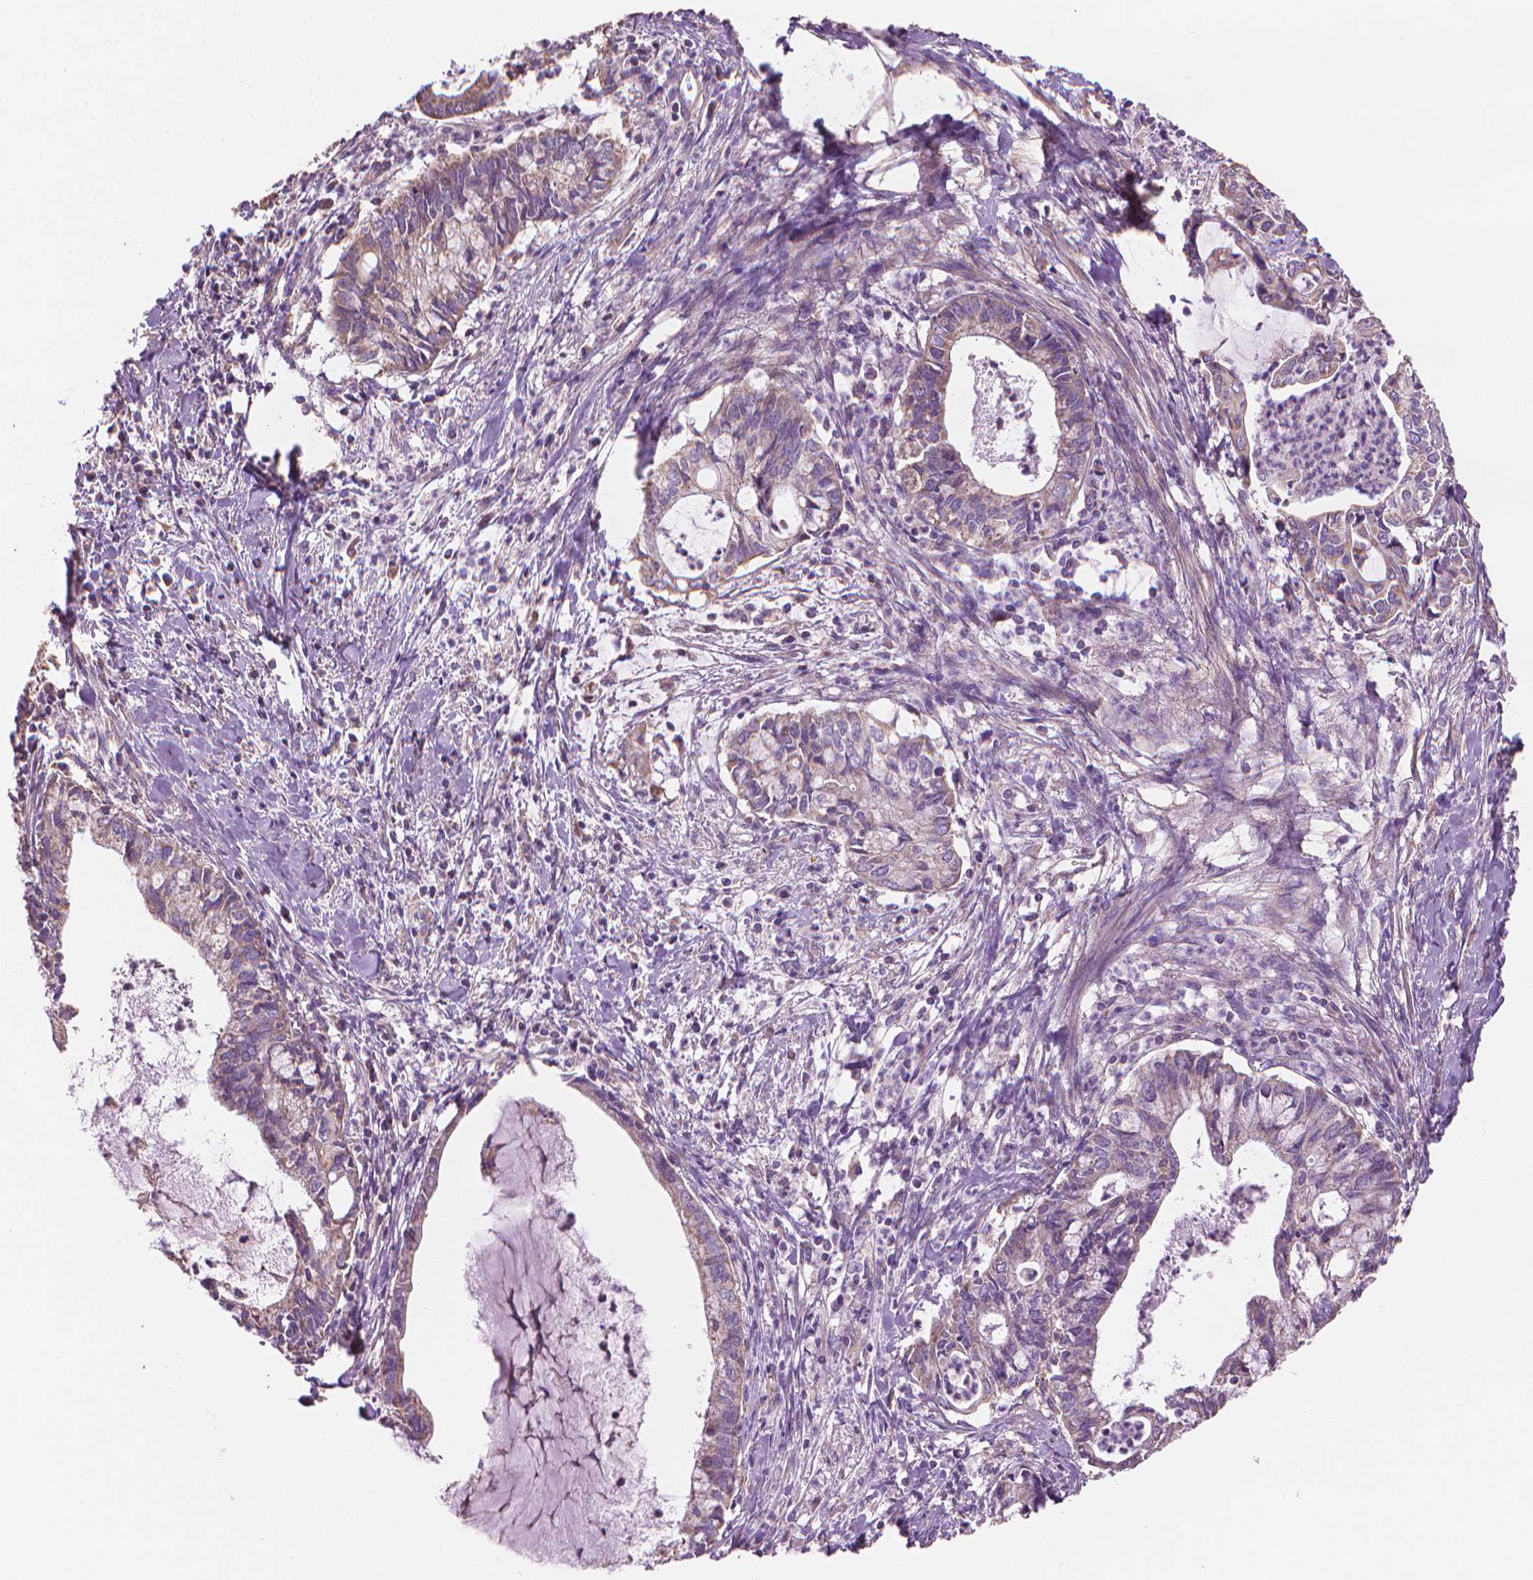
{"staining": {"intensity": "weak", "quantity": "<25%", "location": "cytoplasmic/membranous"}, "tissue": "cervical cancer", "cell_type": "Tumor cells", "image_type": "cancer", "snomed": [{"axis": "morphology", "description": "Adenocarcinoma, NOS"}, {"axis": "topography", "description": "Cervix"}], "caption": "Tumor cells are negative for brown protein staining in cervical adenocarcinoma.", "gene": "TTC29", "patient": {"sex": "female", "age": 42}}